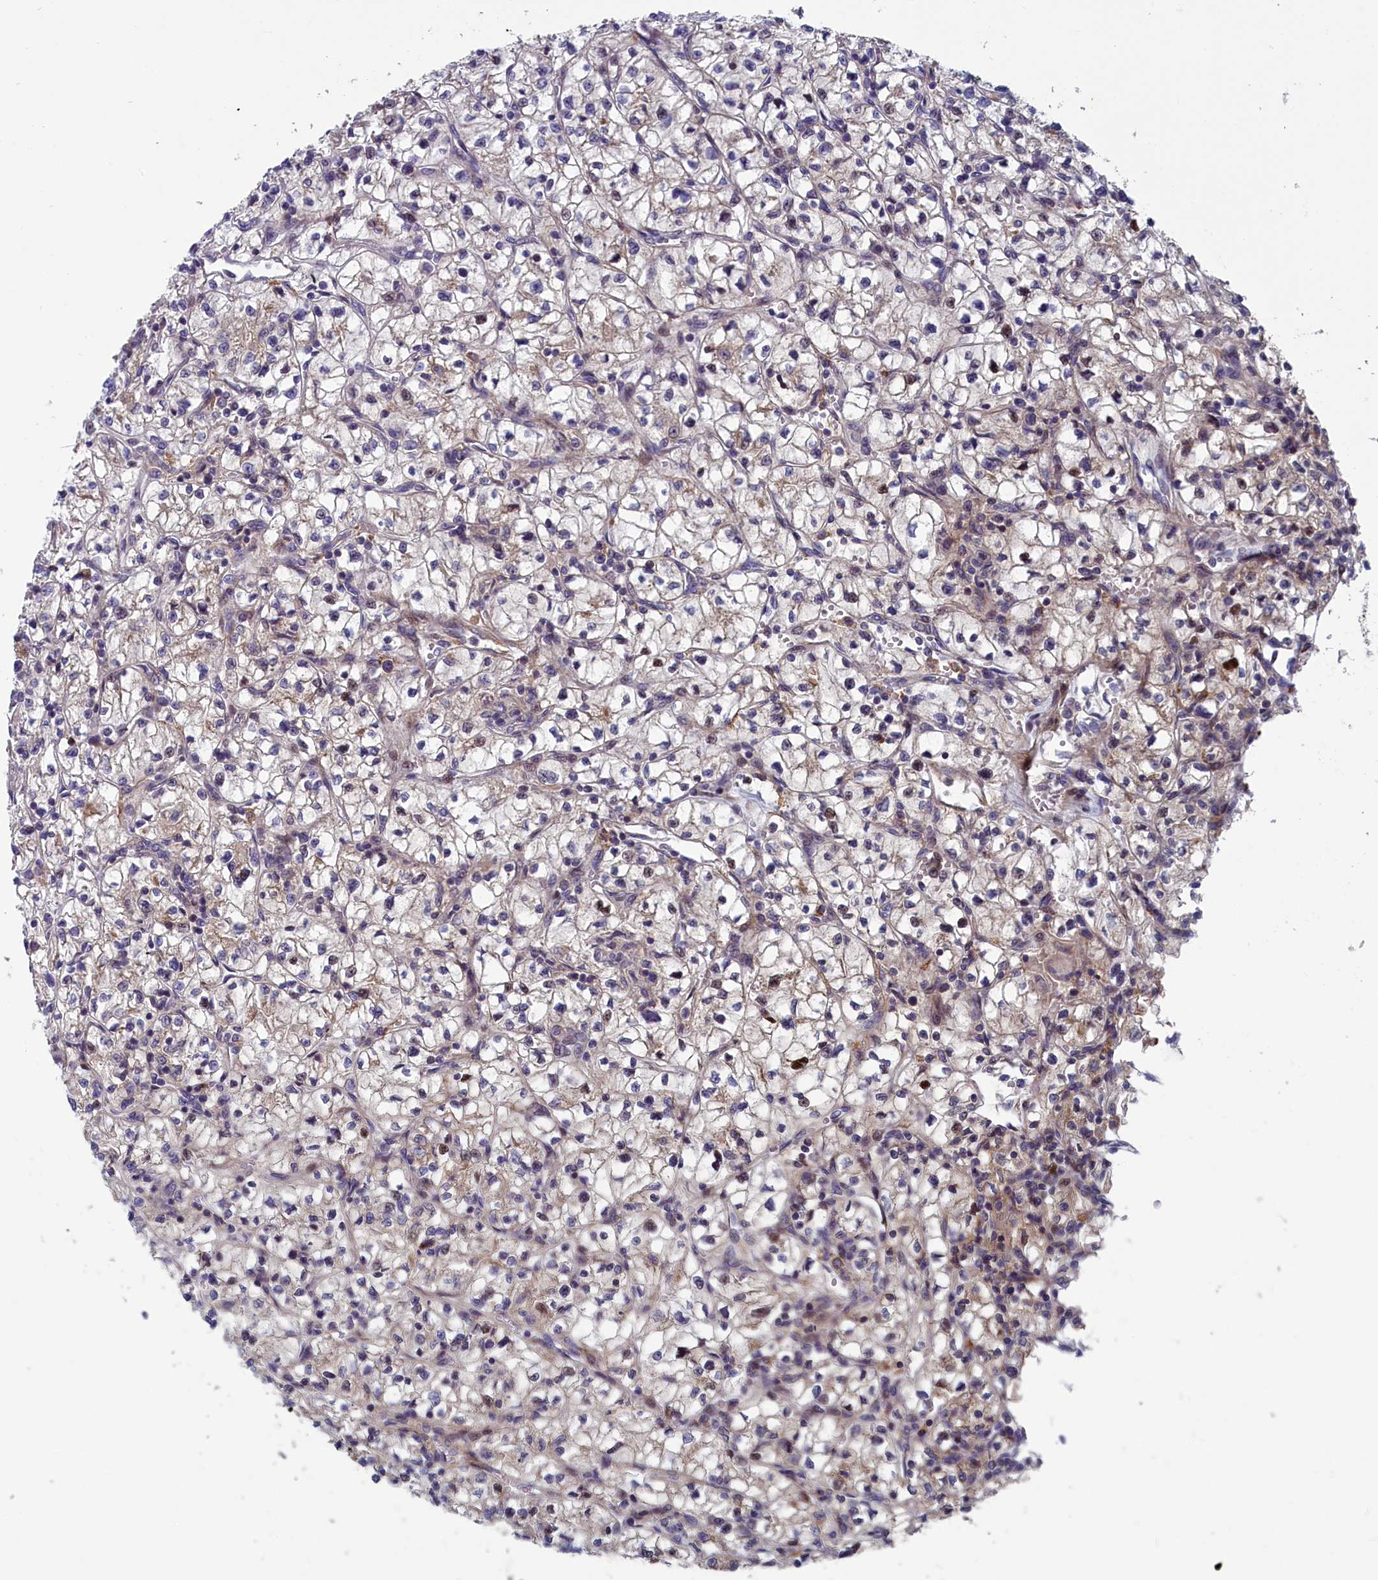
{"staining": {"intensity": "weak", "quantity": "<25%", "location": "cytoplasmic/membranous"}, "tissue": "renal cancer", "cell_type": "Tumor cells", "image_type": "cancer", "snomed": [{"axis": "morphology", "description": "Adenocarcinoma, NOS"}, {"axis": "topography", "description": "Kidney"}], "caption": "This image is of renal cancer (adenocarcinoma) stained with IHC to label a protein in brown with the nuclei are counter-stained blue. There is no positivity in tumor cells.", "gene": "ANKRD39", "patient": {"sex": "female", "age": 64}}